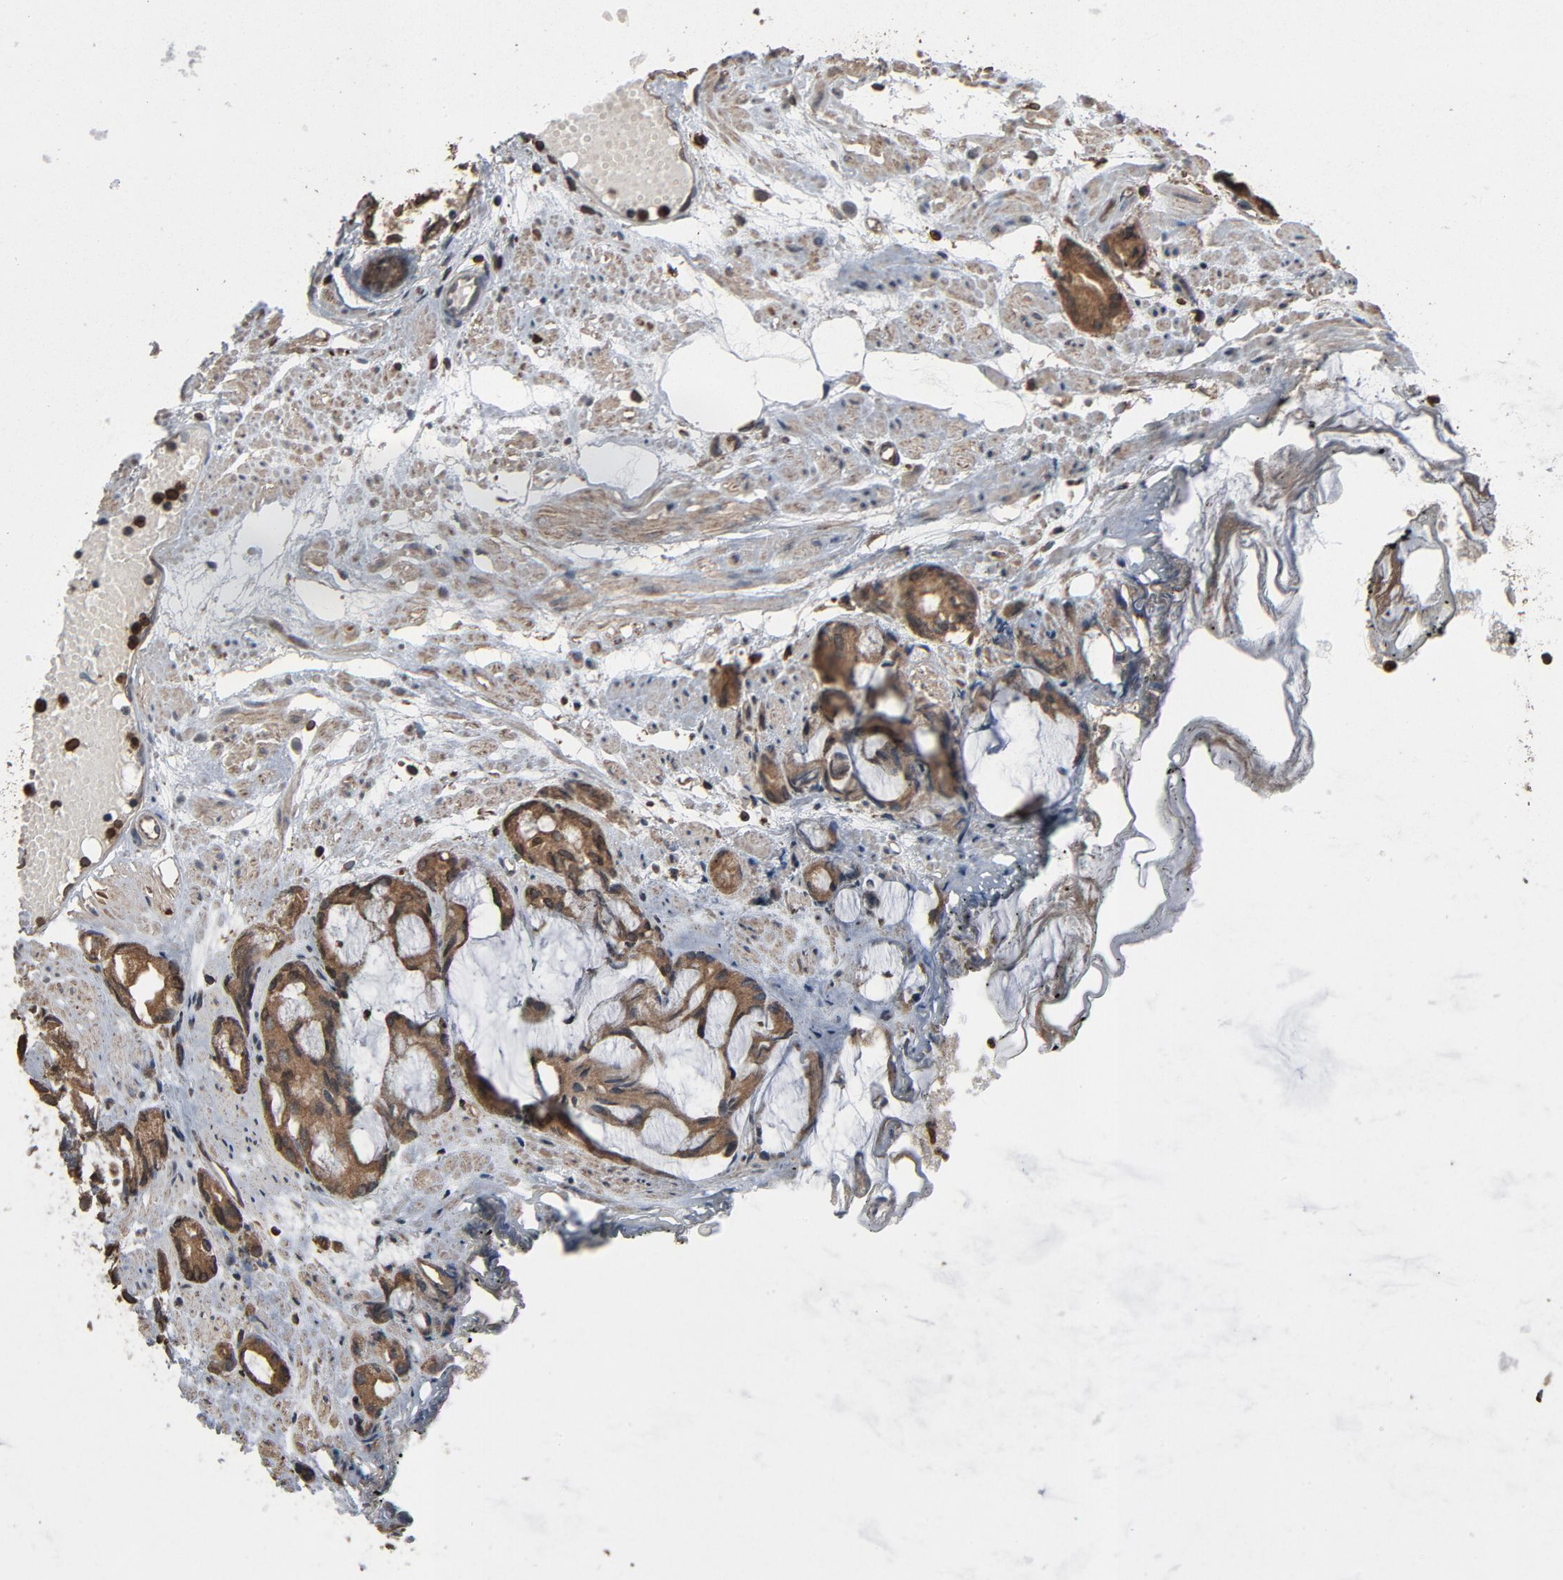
{"staining": {"intensity": "moderate", "quantity": ">75%", "location": "cytoplasmic/membranous"}, "tissue": "prostate cancer", "cell_type": "Tumor cells", "image_type": "cancer", "snomed": [{"axis": "morphology", "description": "Adenocarcinoma, High grade"}, {"axis": "topography", "description": "Prostate"}], "caption": "Prostate high-grade adenocarcinoma stained with a protein marker exhibits moderate staining in tumor cells.", "gene": "UBE2D1", "patient": {"sex": "male", "age": 85}}